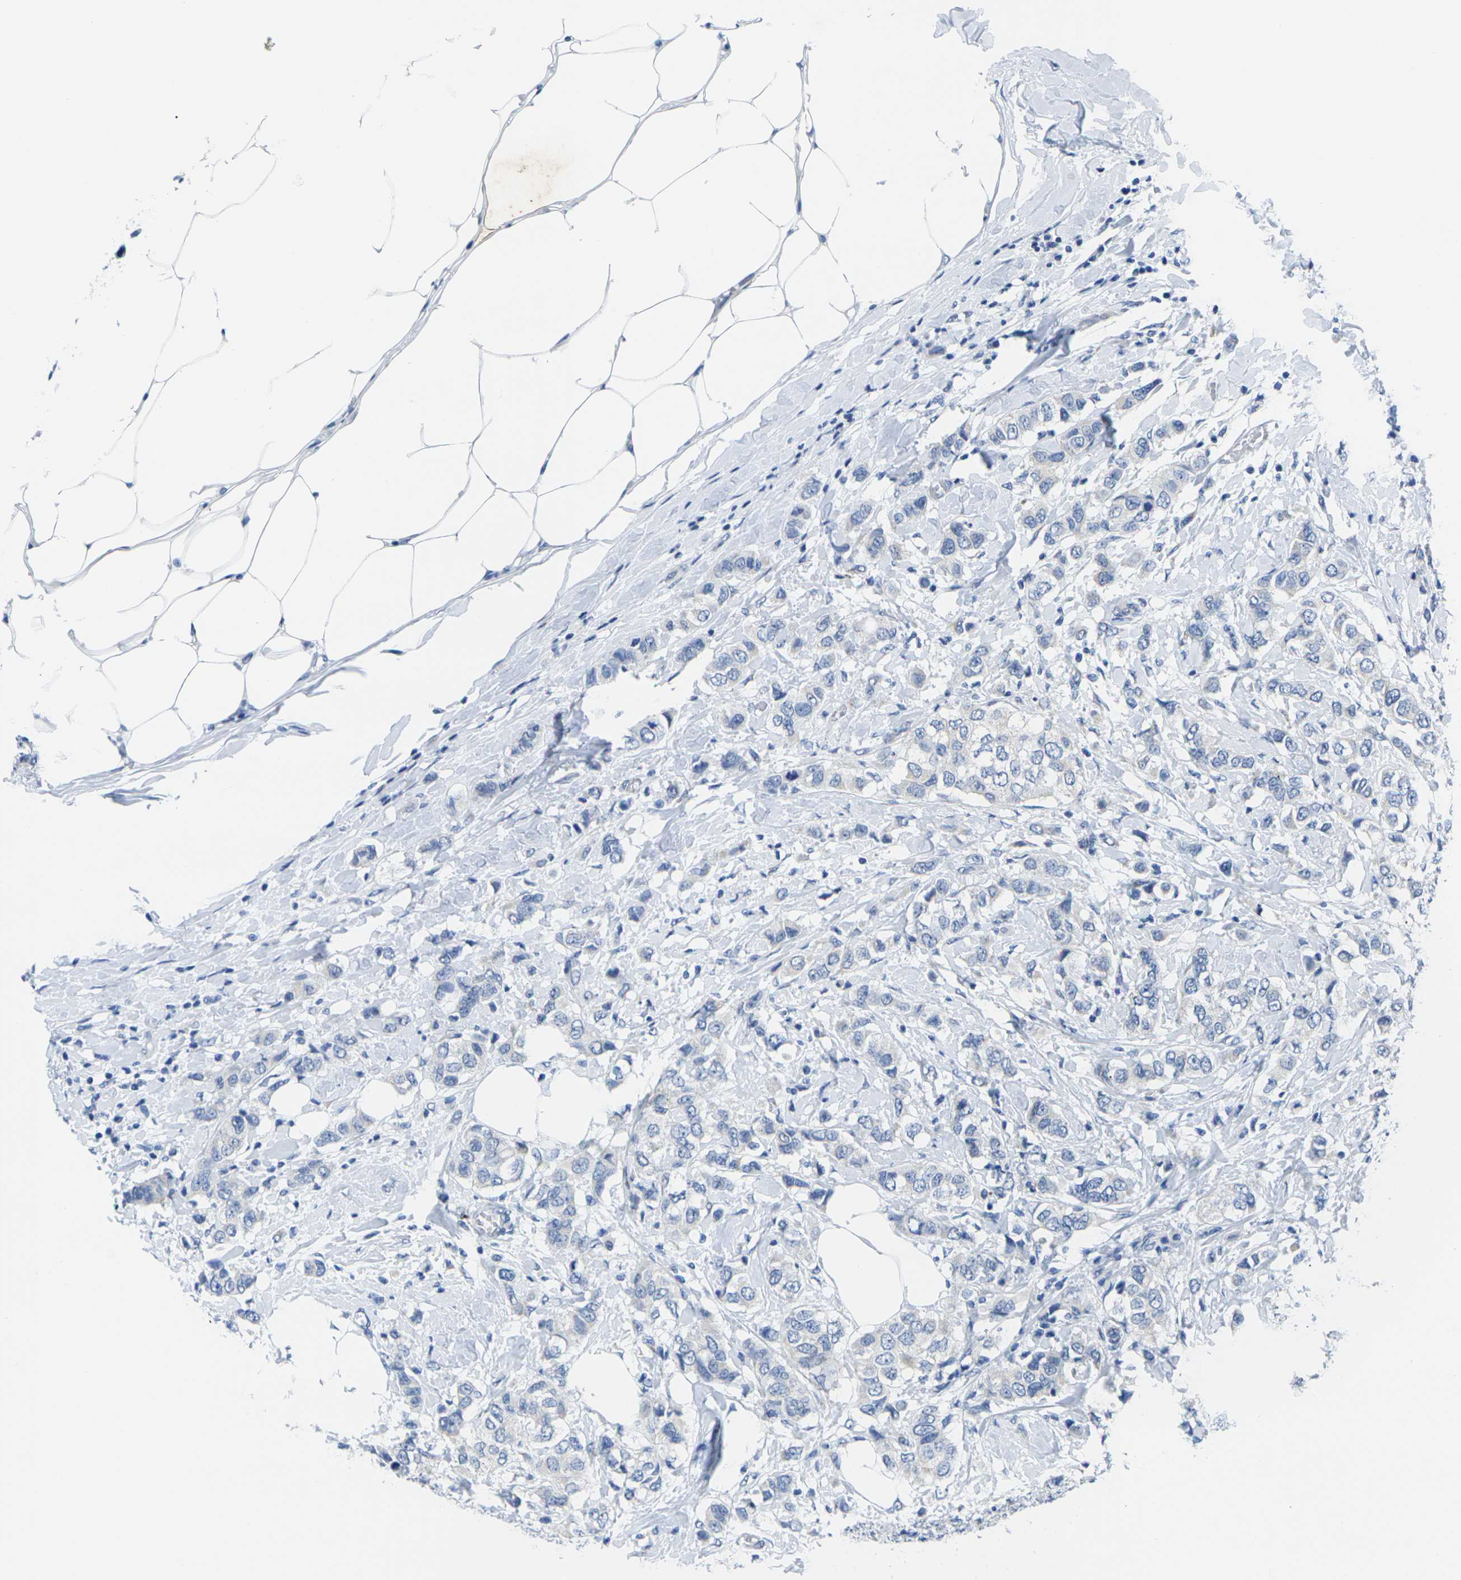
{"staining": {"intensity": "negative", "quantity": "none", "location": "none"}, "tissue": "breast cancer", "cell_type": "Tumor cells", "image_type": "cancer", "snomed": [{"axis": "morphology", "description": "Duct carcinoma"}, {"axis": "topography", "description": "Breast"}], "caption": "An image of breast cancer stained for a protein reveals no brown staining in tumor cells.", "gene": "CRK", "patient": {"sex": "female", "age": 50}}